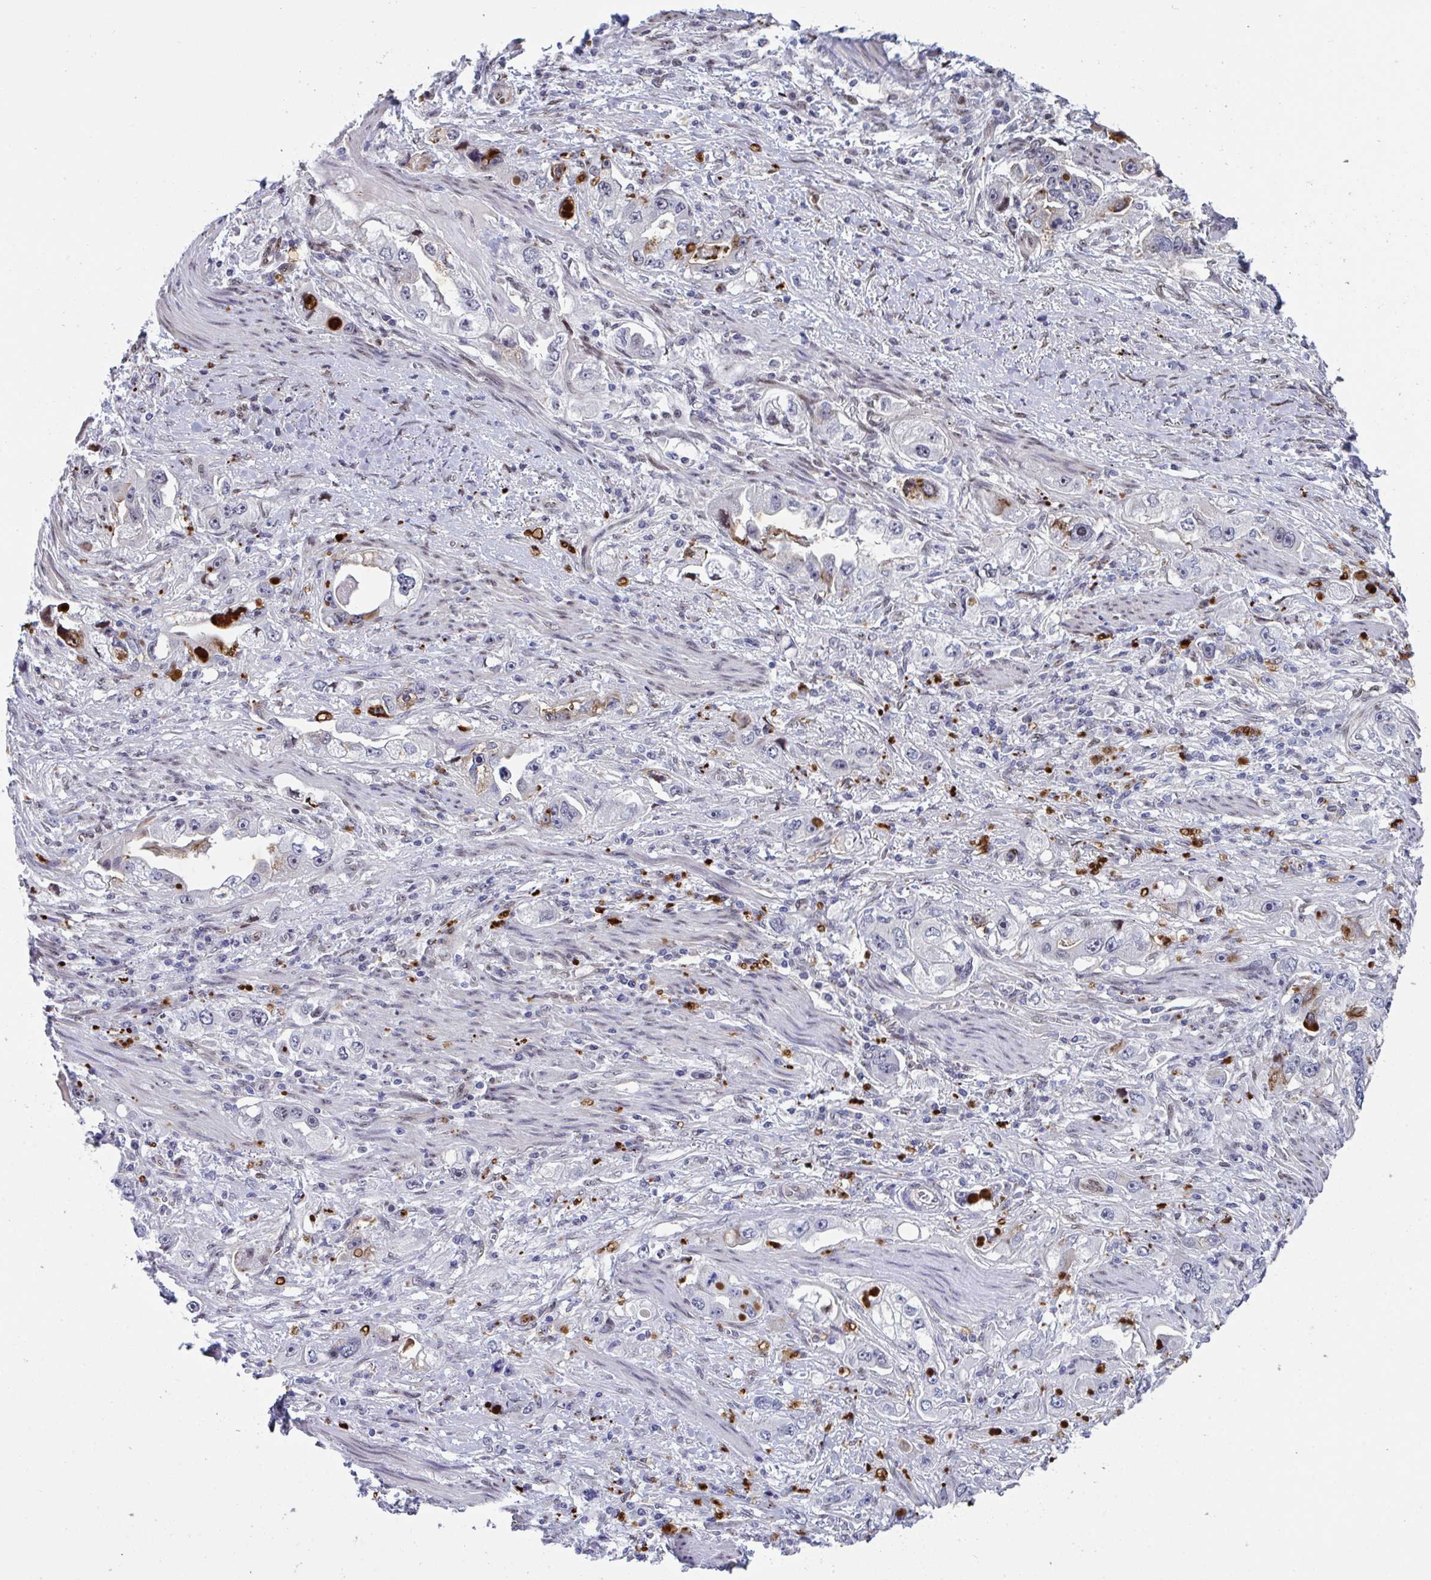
{"staining": {"intensity": "strong", "quantity": "<25%", "location": "cytoplasmic/membranous"}, "tissue": "stomach cancer", "cell_type": "Tumor cells", "image_type": "cancer", "snomed": [{"axis": "morphology", "description": "Adenocarcinoma, NOS"}, {"axis": "topography", "description": "Stomach, lower"}], "caption": "Immunohistochemical staining of stomach adenocarcinoma demonstrates medium levels of strong cytoplasmic/membranous positivity in approximately <25% of tumor cells. (Brightfield microscopy of DAB IHC at high magnification).", "gene": "PELI2", "patient": {"sex": "female", "age": 93}}